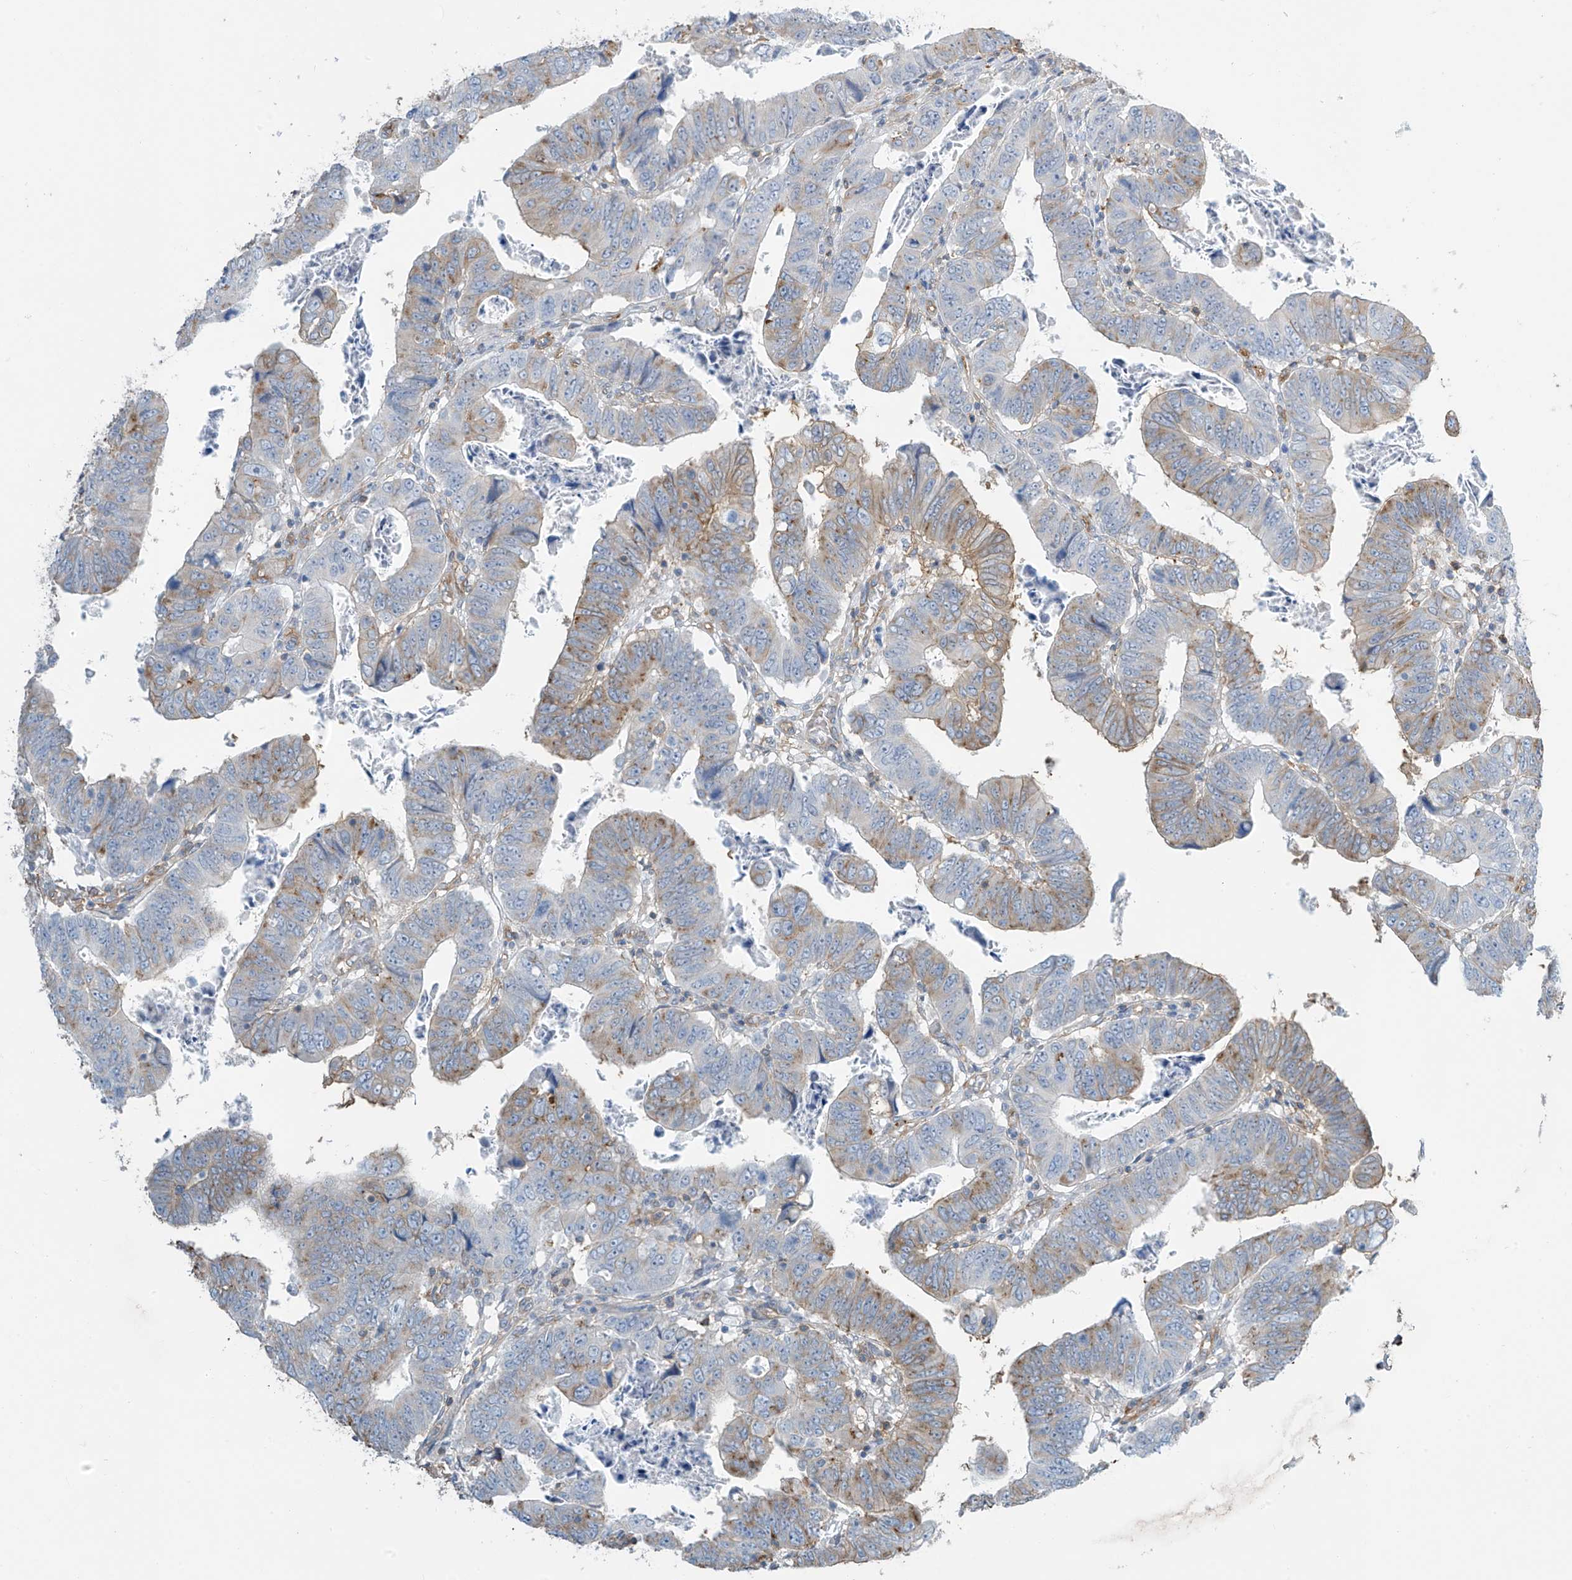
{"staining": {"intensity": "moderate", "quantity": "<25%", "location": "cytoplasmic/membranous"}, "tissue": "colorectal cancer", "cell_type": "Tumor cells", "image_type": "cancer", "snomed": [{"axis": "morphology", "description": "Normal tissue, NOS"}, {"axis": "morphology", "description": "Adenocarcinoma, NOS"}, {"axis": "topography", "description": "Rectum"}], "caption": "Colorectal adenocarcinoma tissue displays moderate cytoplasmic/membranous expression in about <25% of tumor cells, visualized by immunohistochemistry.", "gene": "ZNF846", "patient": {"sex": "female", "age": 65}}